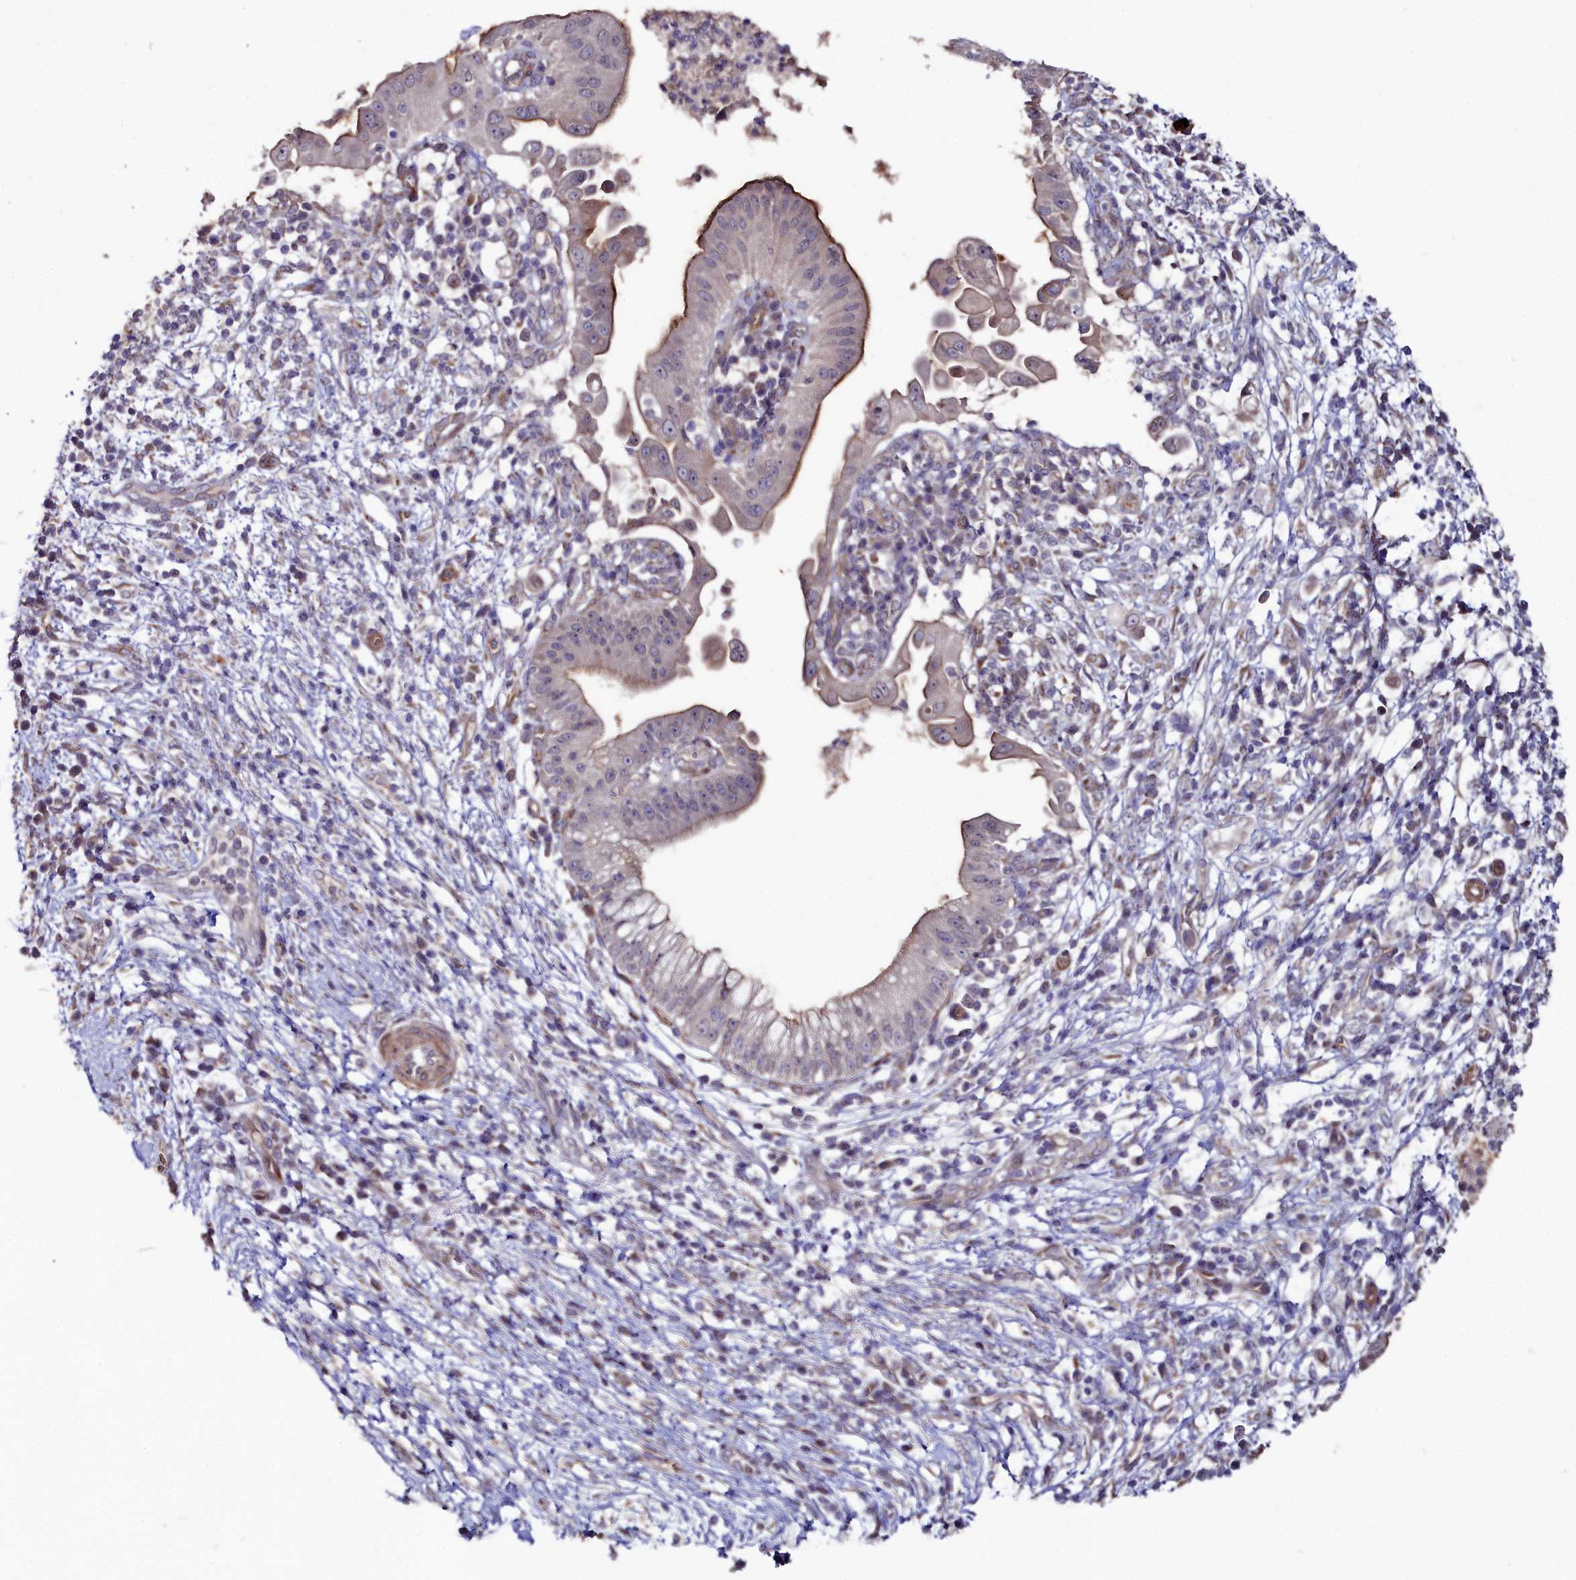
{"staining": {"intensity": "moderate", "quantity": "<25%", "location": "cytoplasmic/membranous"}, "tissue": "pancreatic cancer", "cell_type": "Tumor cells", "image_type": "cancer", "snomed": [{"axis": "morphology", "description": "Adenocarcinoma, NOS"}, {"axis": "topography", "description": "Pancreas"}], "caption": "The micrograph exhibits staining of pancreatic adenocarcinoma, revealing moderate cytoplasmic/membranous protein expression (brown color) within tumor cells. (Brightfield microscopy of DAB IHC at high magnification).", "gene": "C4orf19", "patient": {"sex": "male", "age": 68}}